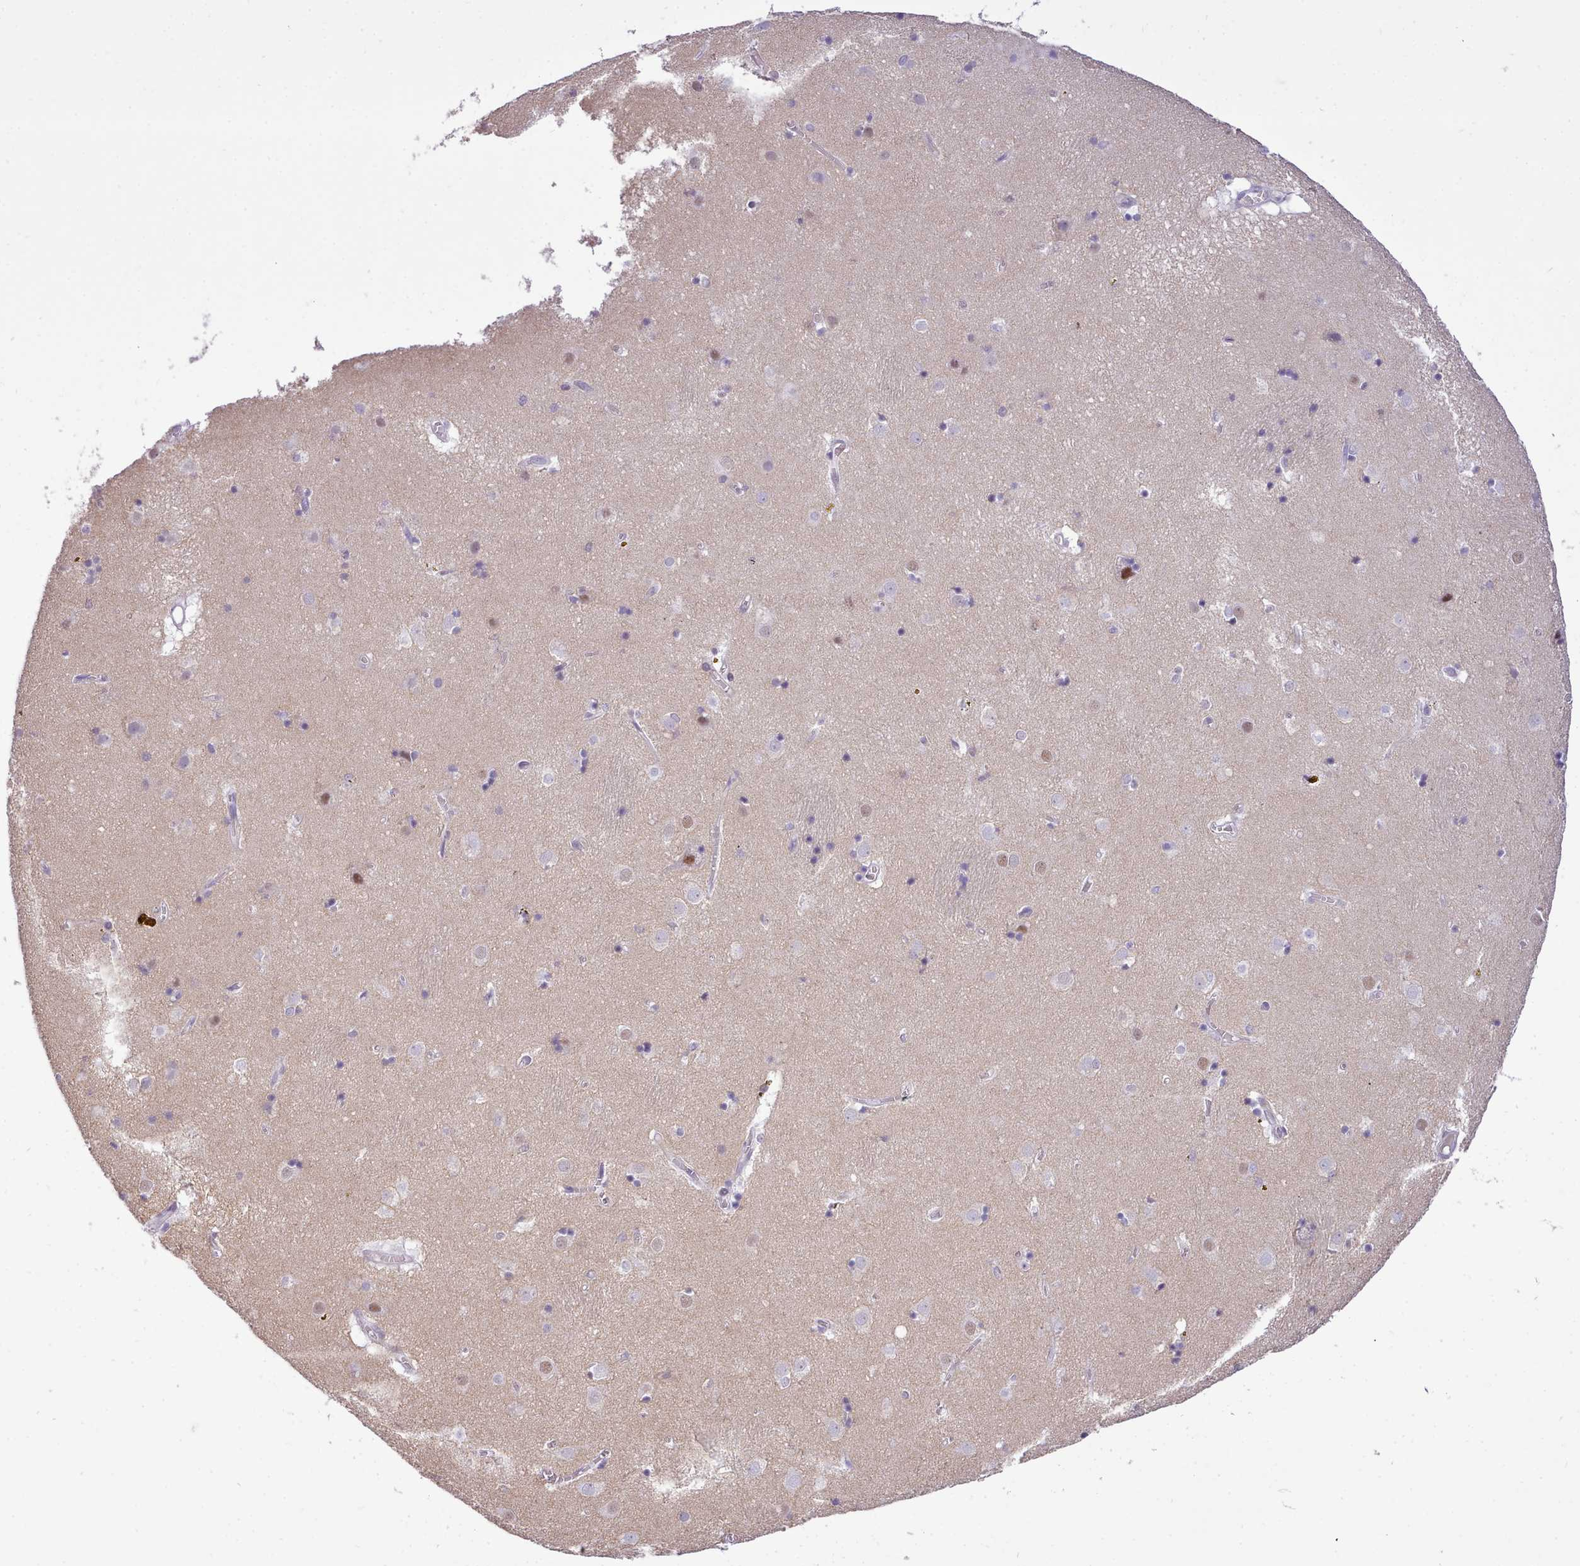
{"staining": {"intensity": "negative", "quantity": "none", "location": "none"}, "tissue": "caudate", "cell_type": "Glial cells", "image_type": "normal", "snomed": [{"axis": "morphology", "description": "Normal tissue, NOS"}, {"axis": "topography", "description": "Lateral ventricle wall"}], "caption": "Immunohistochemistry of unremarkable human caudate displays no expression in glial cells. (Immunohistochemistry, brightfield microscopy, high magnification).", "gene": "LRRC37A2", "patient": {"sex": "male", "age": 70}}